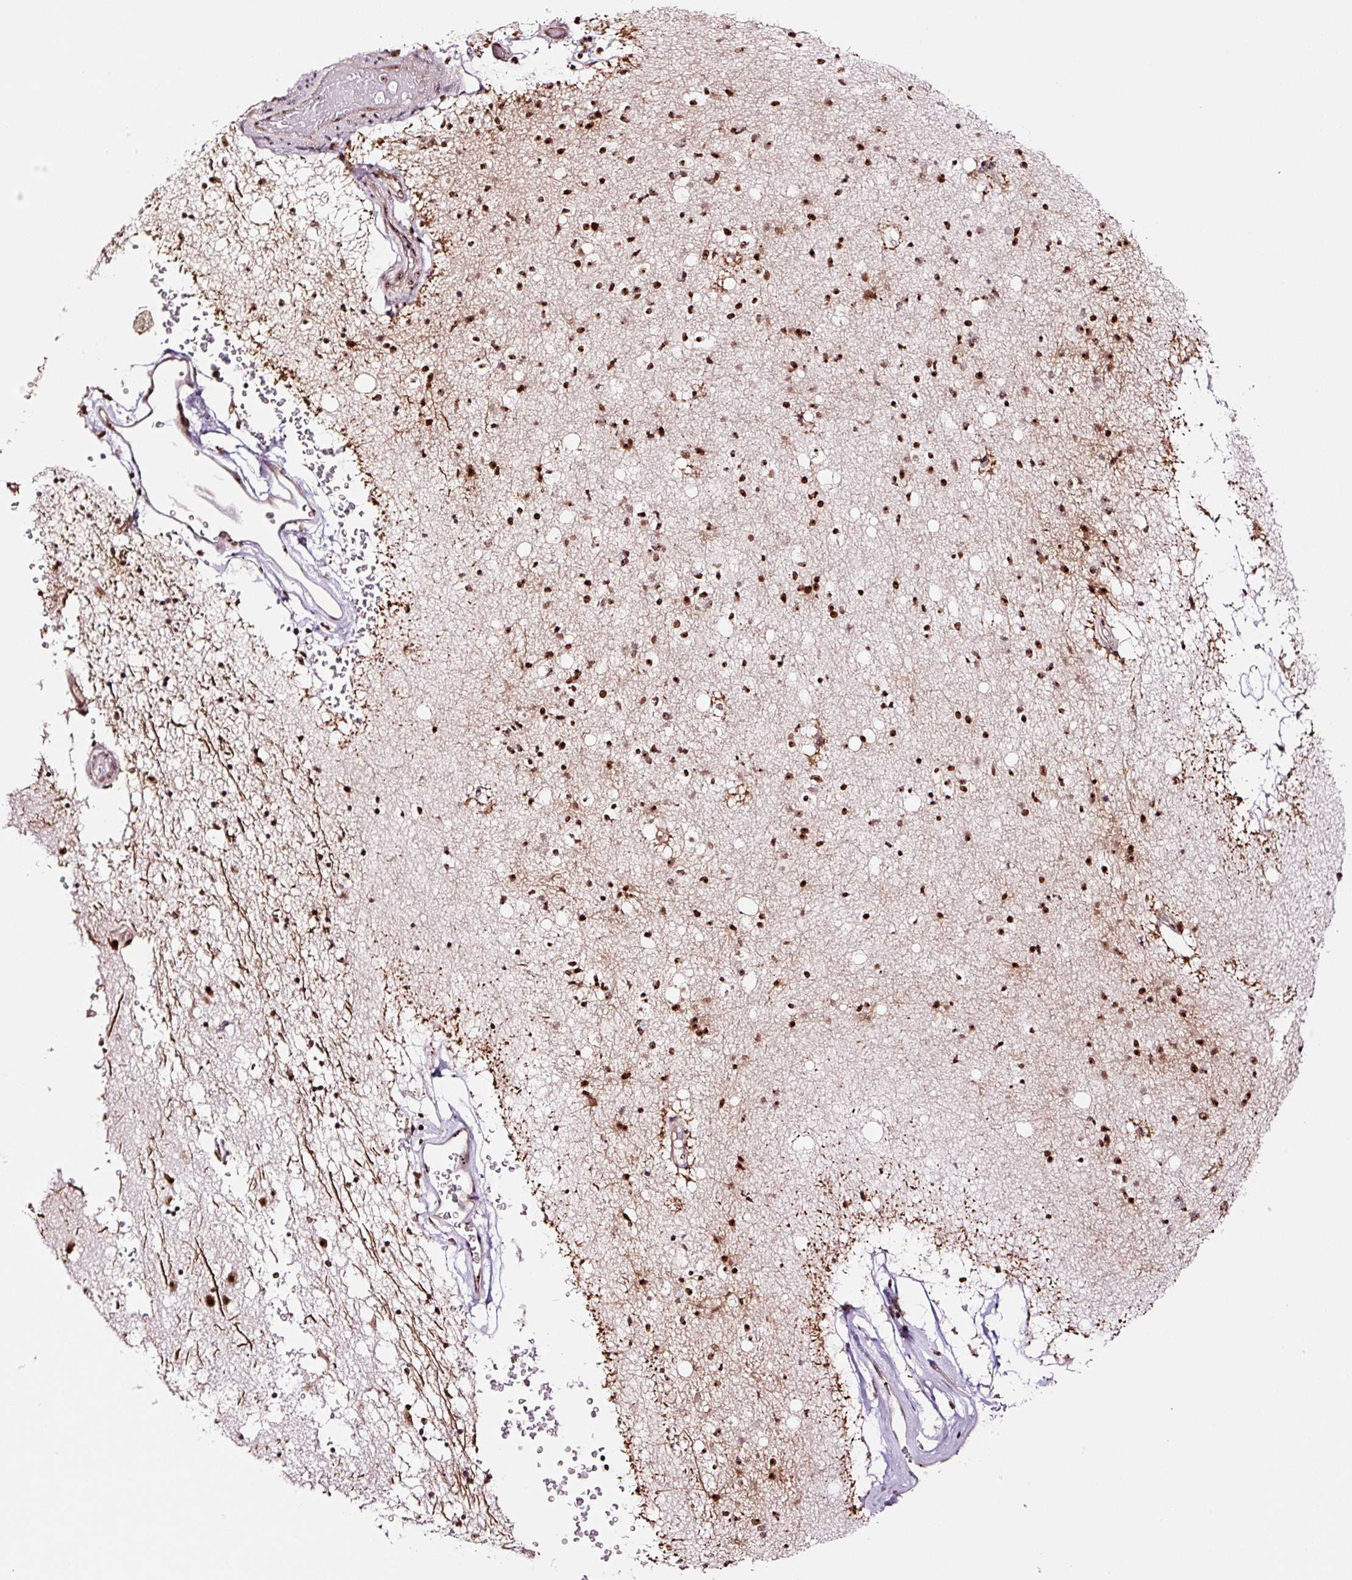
{"staining": {"intensity": "strong", "quantity": ">75%", "location": "nuclear"}, "tissue": "caudate", "cell_type": "Glial cells", "image_type": "normal", "snomed": [{"axis": "morphology", "description": "Normal tissue, NOS"}, {"axis": "topography", "description": "Lateral ventricle wall"}], "caption": "Immunohistochemical staining of unremarkable caudate exhibits high levels of strong nuclear positivity in approximately >75% of glial cells.", "gene": "GNL3", "patient": {"sex": "male", "age": 58}}